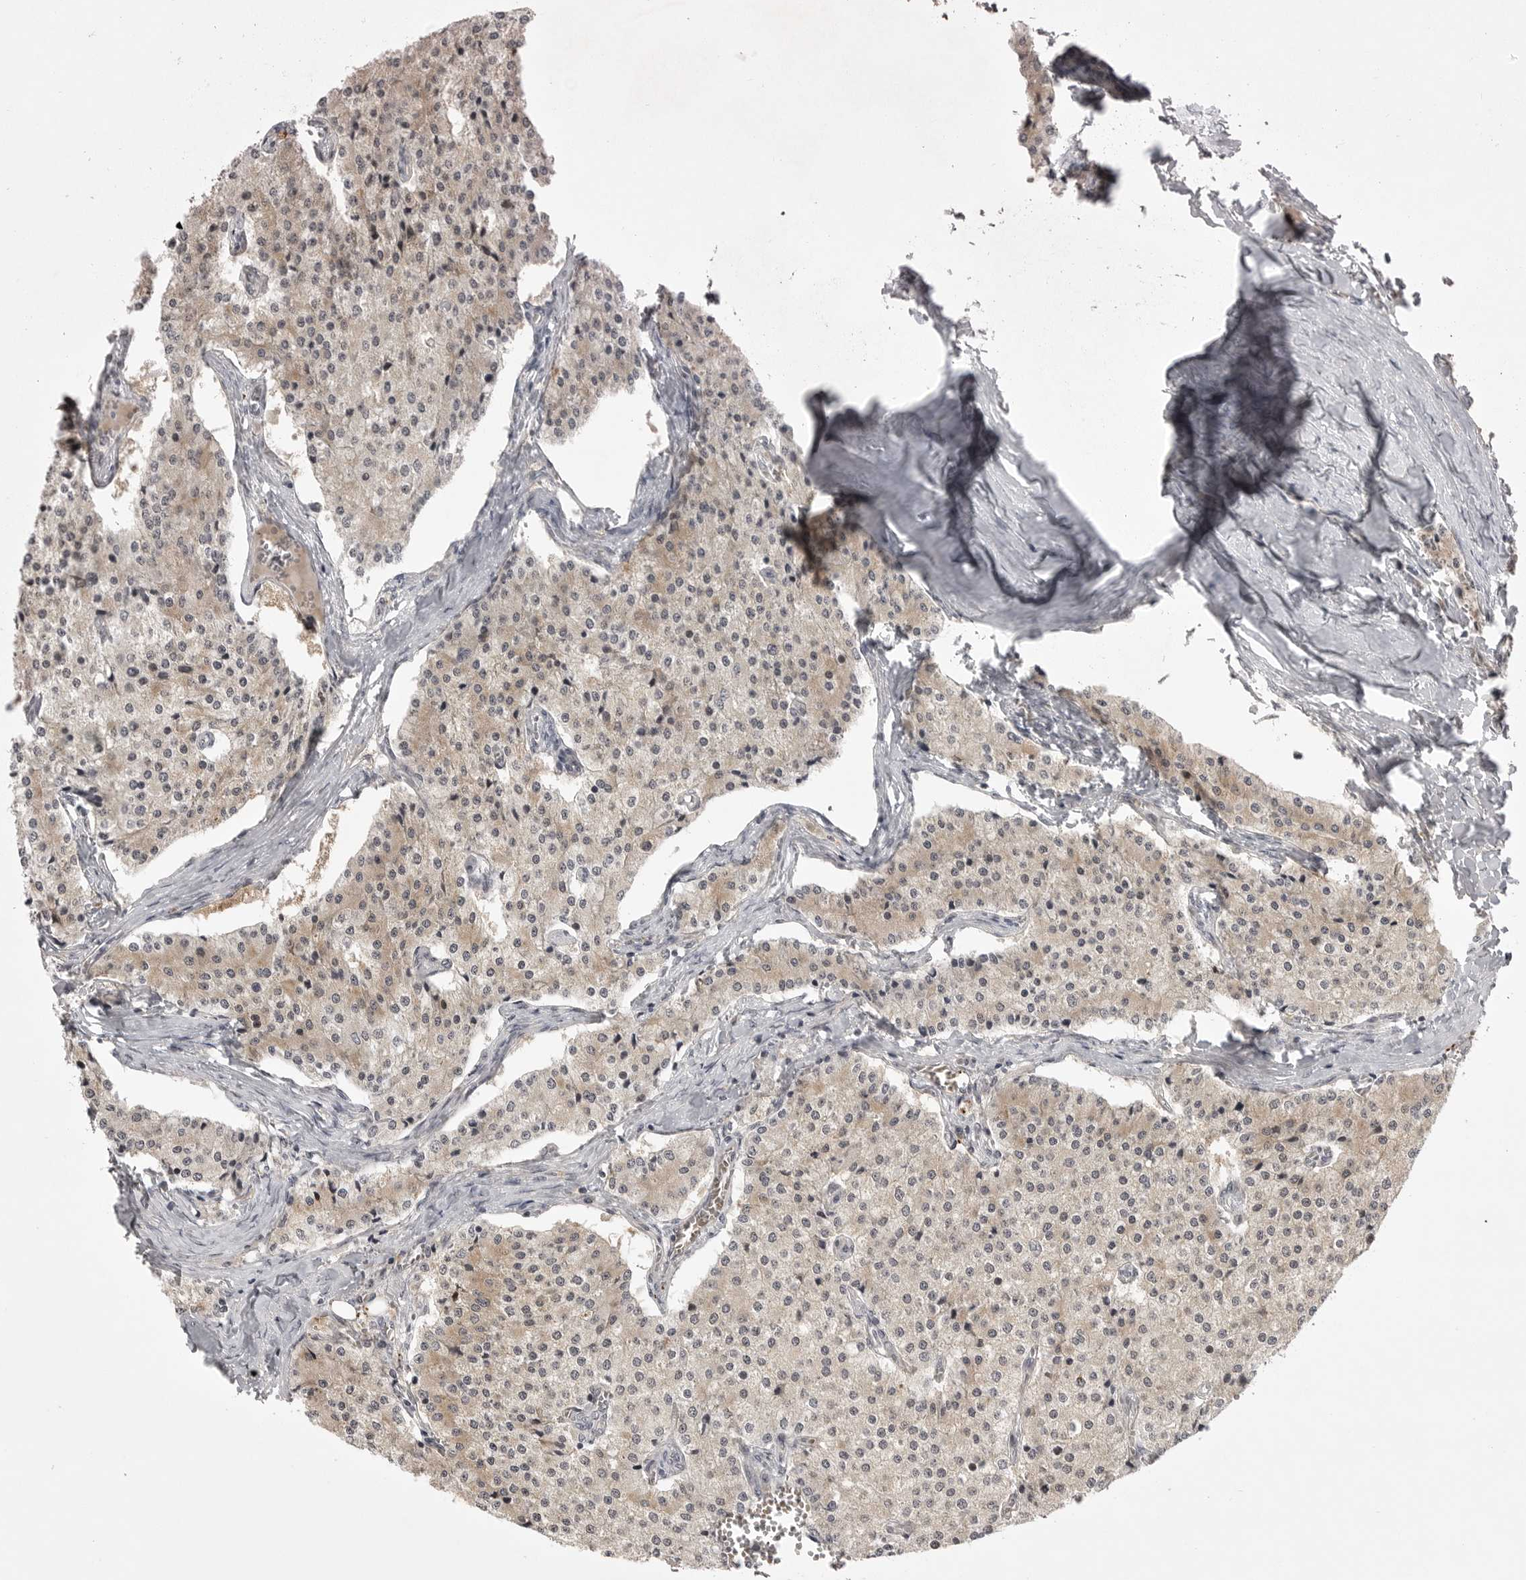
{"staining": {"intensity": "weak", "quantity": ">75%", "location": "cytoplasmic/membranous"}, "tissue": "carcinoid", "cell_type": "Tumor cells", "image_type": "cancer", "snomed": [{"axis": "morphology", "description": "Carcinoid, malignant, NOS"}, {"axis": "topography", "description": "Colon"}], "caption": "The micrograph reveals immunohistochemical staining of carcinoid (malignant). There is weak cytoplasmic/membranous positivity is present in about >75% of tumor cells.", "gene": "CD300LD", "patient": {"sex": "female", "age": 52}}